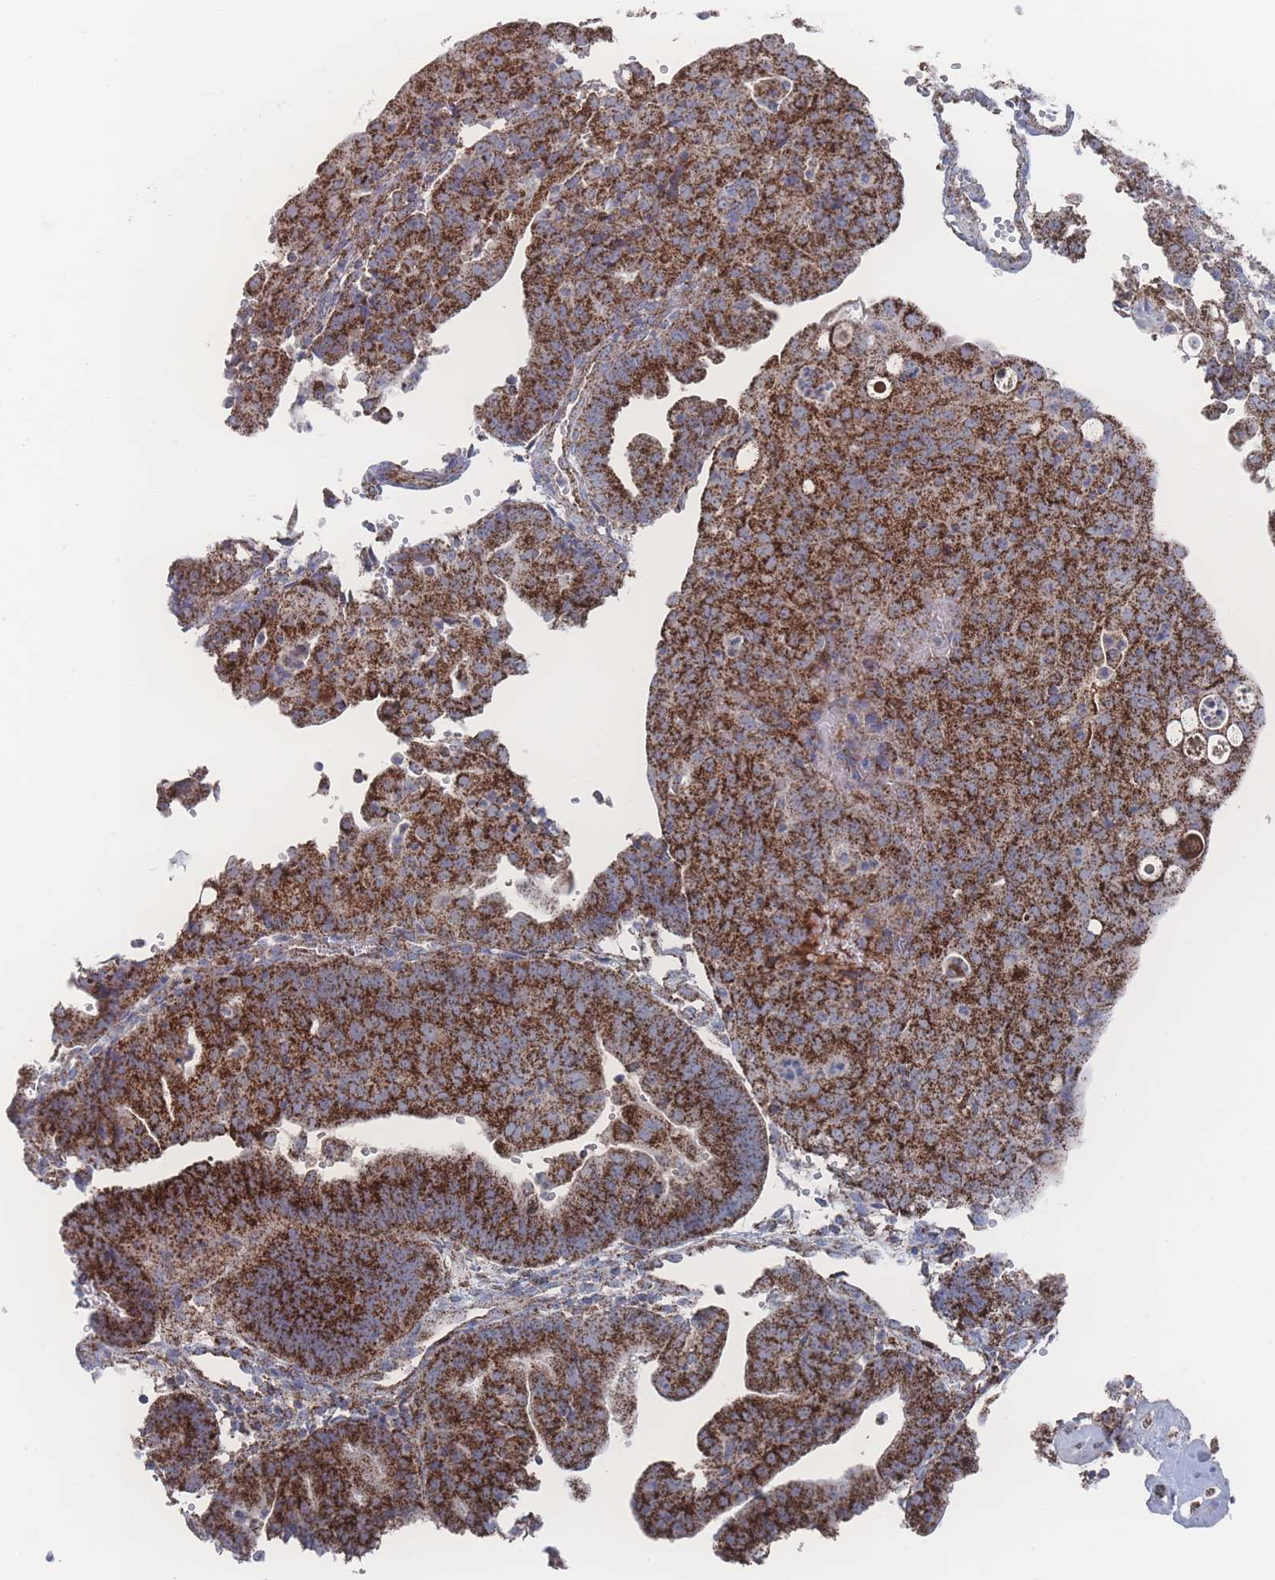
{"staining": {"intensity": "strong", "quantity": ">75%", "location": "cytoplasmic/membranous"}, "tissue": "endometrial cancer", "cell_type": "Tumor cells", "image_type": "cancer", "snomed": [{"axis": "morphology", "description": "Adenocarcinoma, NOS"}, {"axis": "topography", "description": "Endometrium"}], "caption": "Endometrial cancer tissue exhibits strong cytoplasmic/membranous expression in about >75% of tumor cells, visualized by immunohistochemistry.", "gene": "PEX14", "patient": {"sex": "female", "age": 56}}